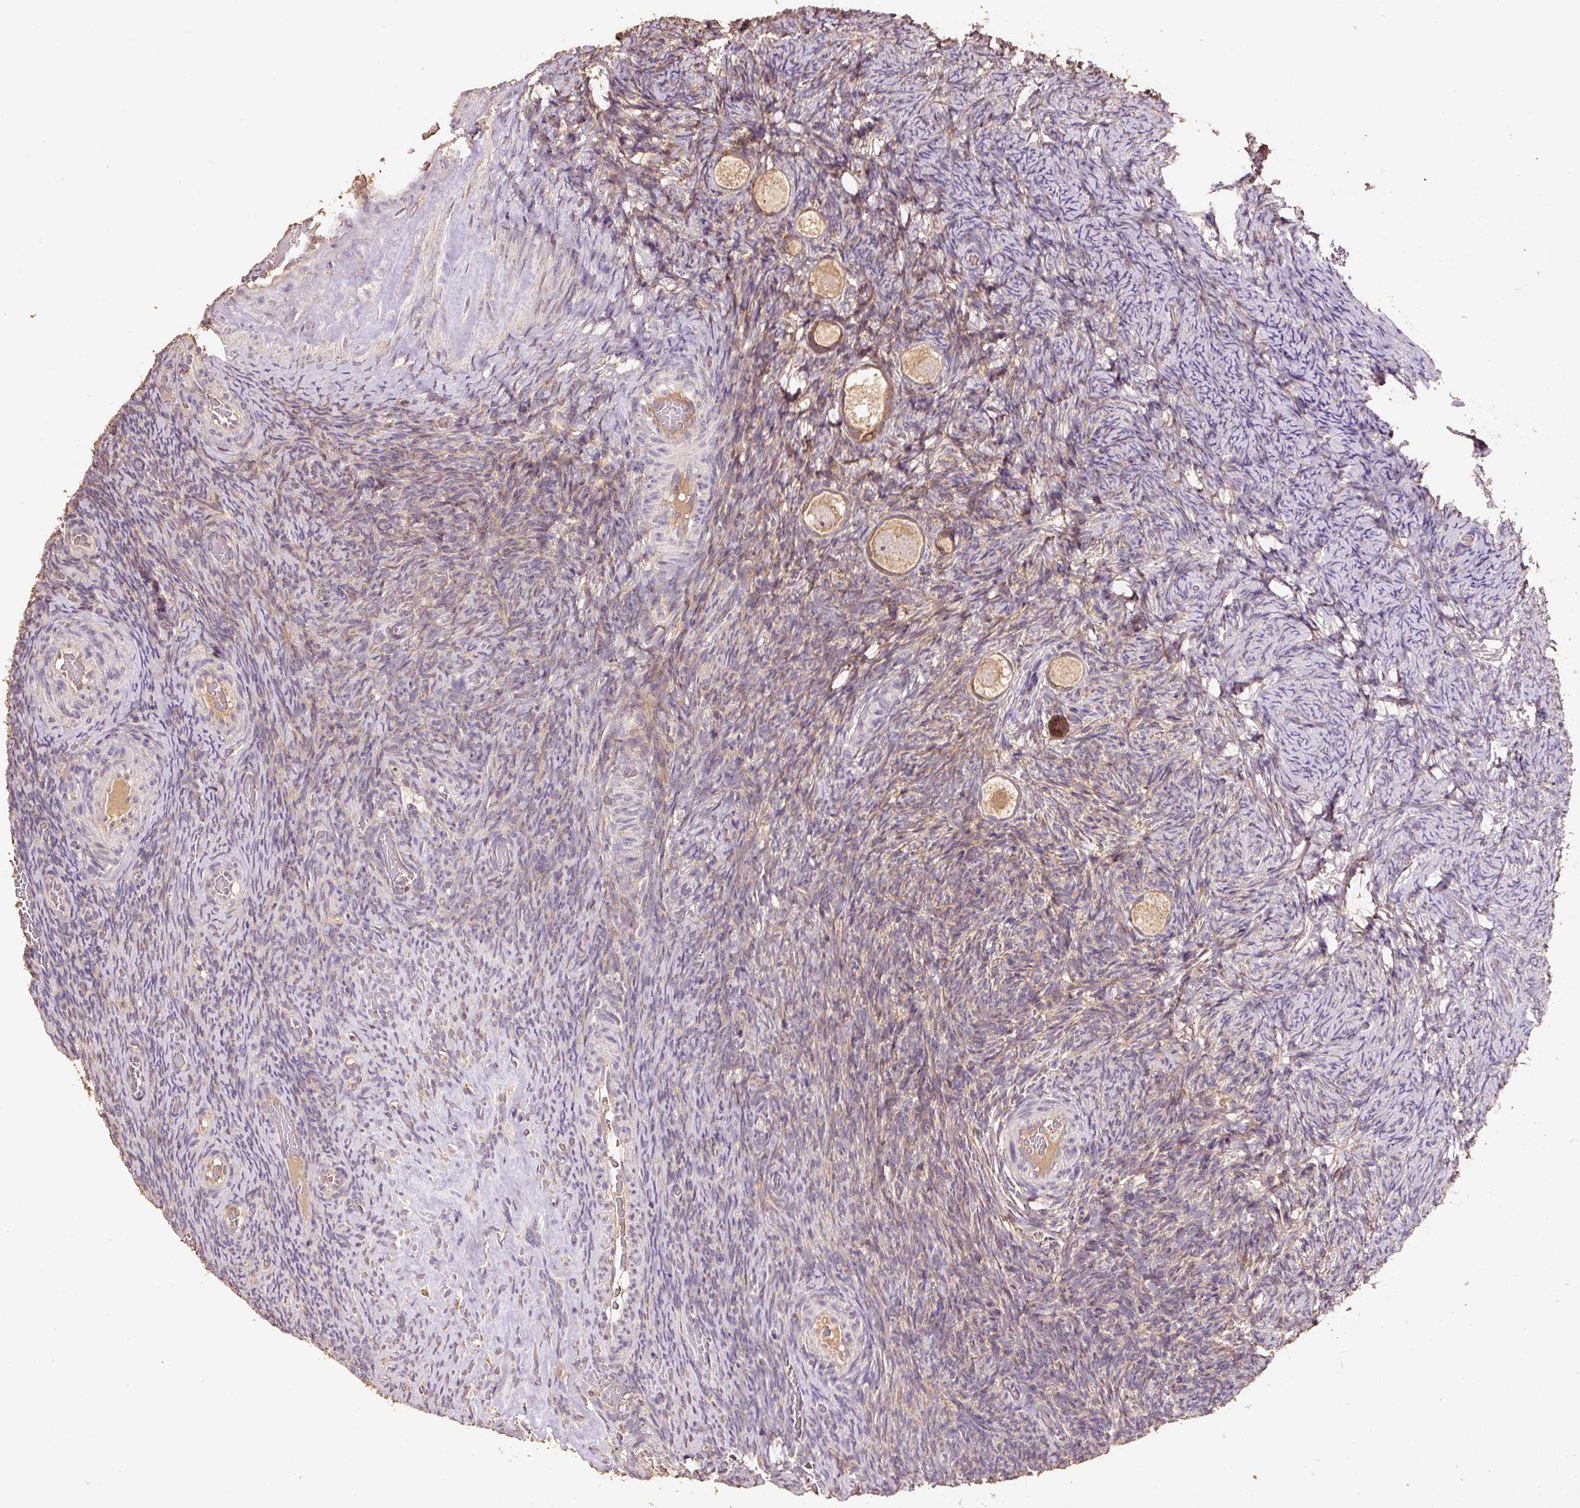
{"staining": {"intensity": "weak", "quantity": ">75%", "location": "cytoplasmic/membranous"}, "tissue": "ovary", "cell_type": "Follicle cells", "image_type": "normal", "snomed": [{"axis": "morphology", "description": "Normal tissue, NOS"}, {"axis": "topography", "description": "Ovary"}], "caption": "Immunohistochemistry (IHC) histopathology image of benign human ovary stained for a protein (brown), which shows low levels of weak cytoplasmic/membranous staining in approximately >75% of follicle cells.", "gene": "HERC2", "patient": {"sex": "female", "age": 34}}